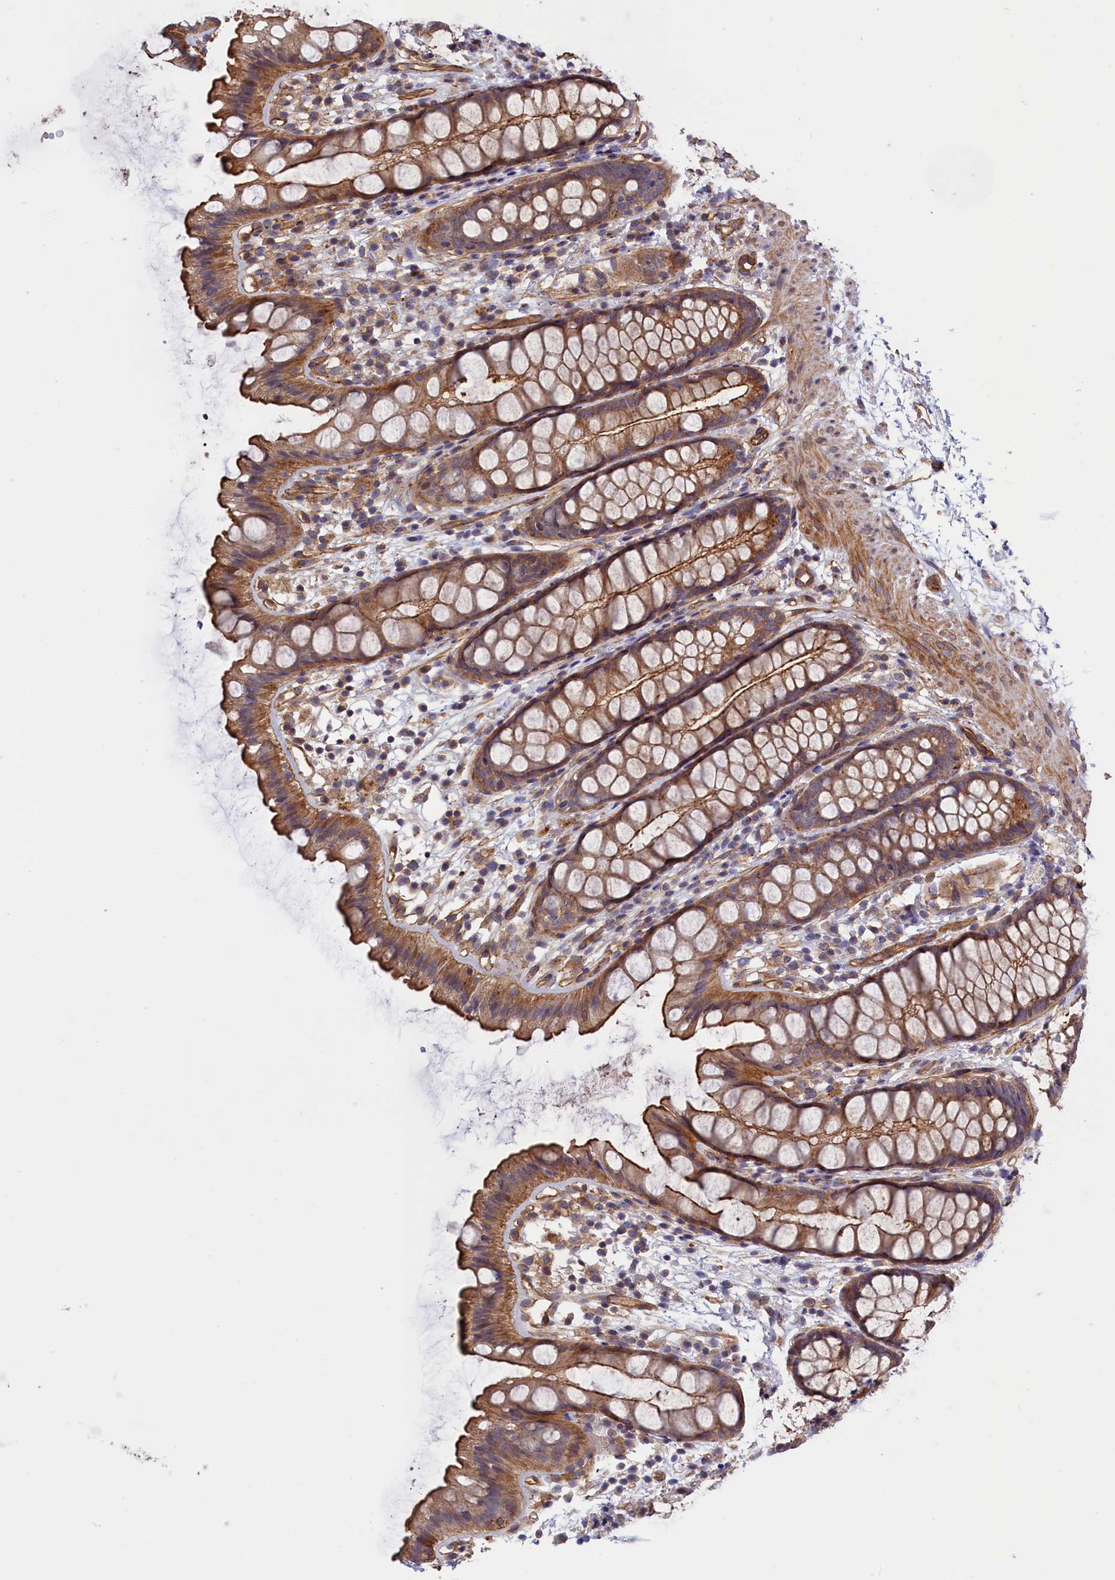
{"staining": {"intensity": "strong", "quantity": ">75%", "location": "cytoplasmic/membranous"}, "tissue": "rectum", "cell_type": "Glandular cells", "image_type": "normal", "snomed": [{"axis": "morphology", "description": "Normal tissue, NOS"}, {"axis": "topography", "description": "Rectum"}], "caption": "This is a photomicrograph of IHC staining of normal rectum, which shows strong staining in the cytoplasmic/membranous of glandular cells.", "gene": "ANKRD27", "patient": {"sex": "female", "age": 65}}